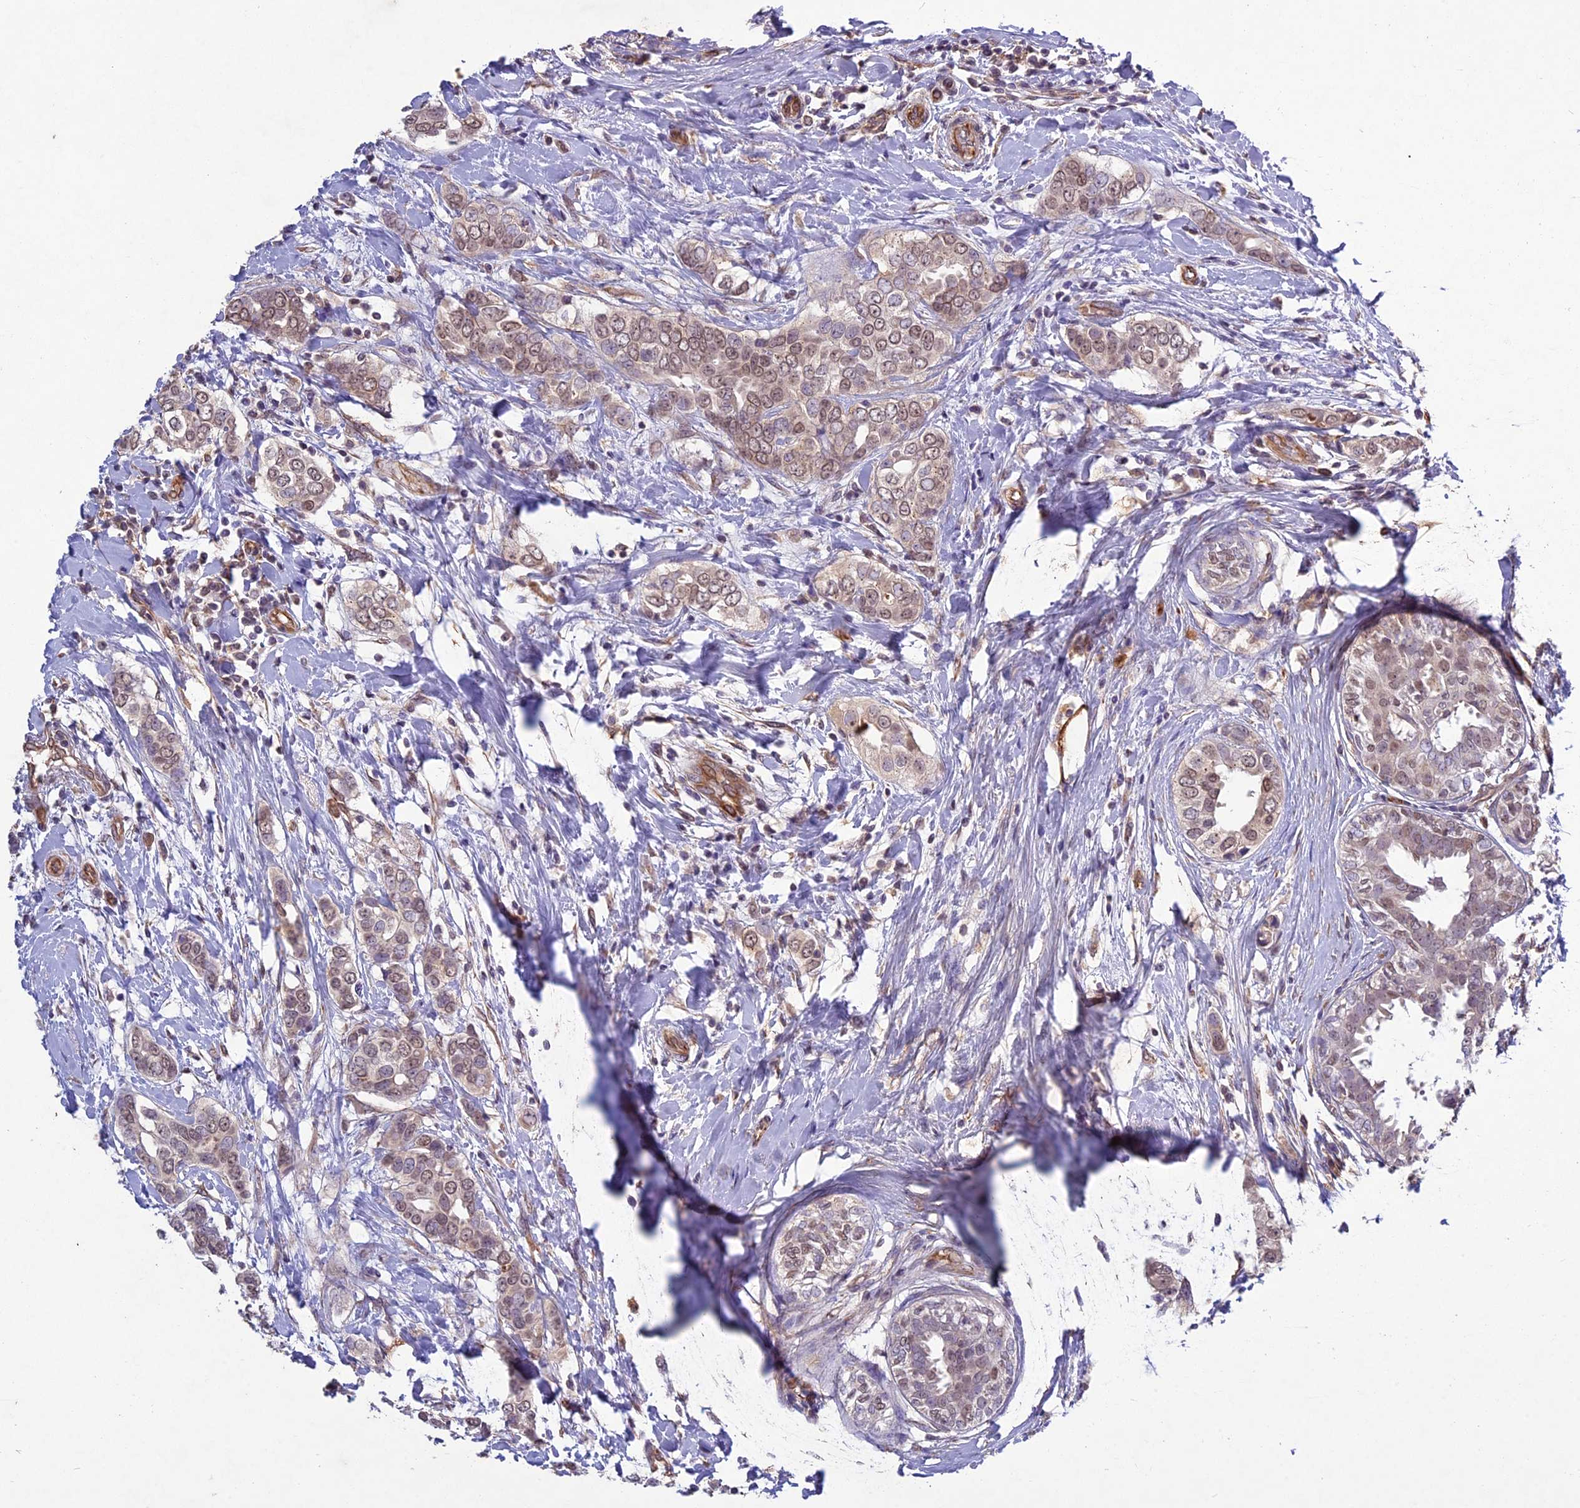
{"staining": {"intensity": "moderate", "quantity": ">75%", "location": "nuclear"}, "tissue": "breast cancer", "cell_type": "Tumor cells", "image_type": "cancer", "snomed": [{"axis": "morphology", "description": "Lobular carcinoma"}, {"axis": "topography", "description": "Breast"}], "caption": "A micrograph showing moderate nuclear staining in about >75% of tumor cells in breast cancer, as visualized by brown immunohistochemical staining.", "gene": "C3orf70", "patient": {"sex": "female", "age": 51}}